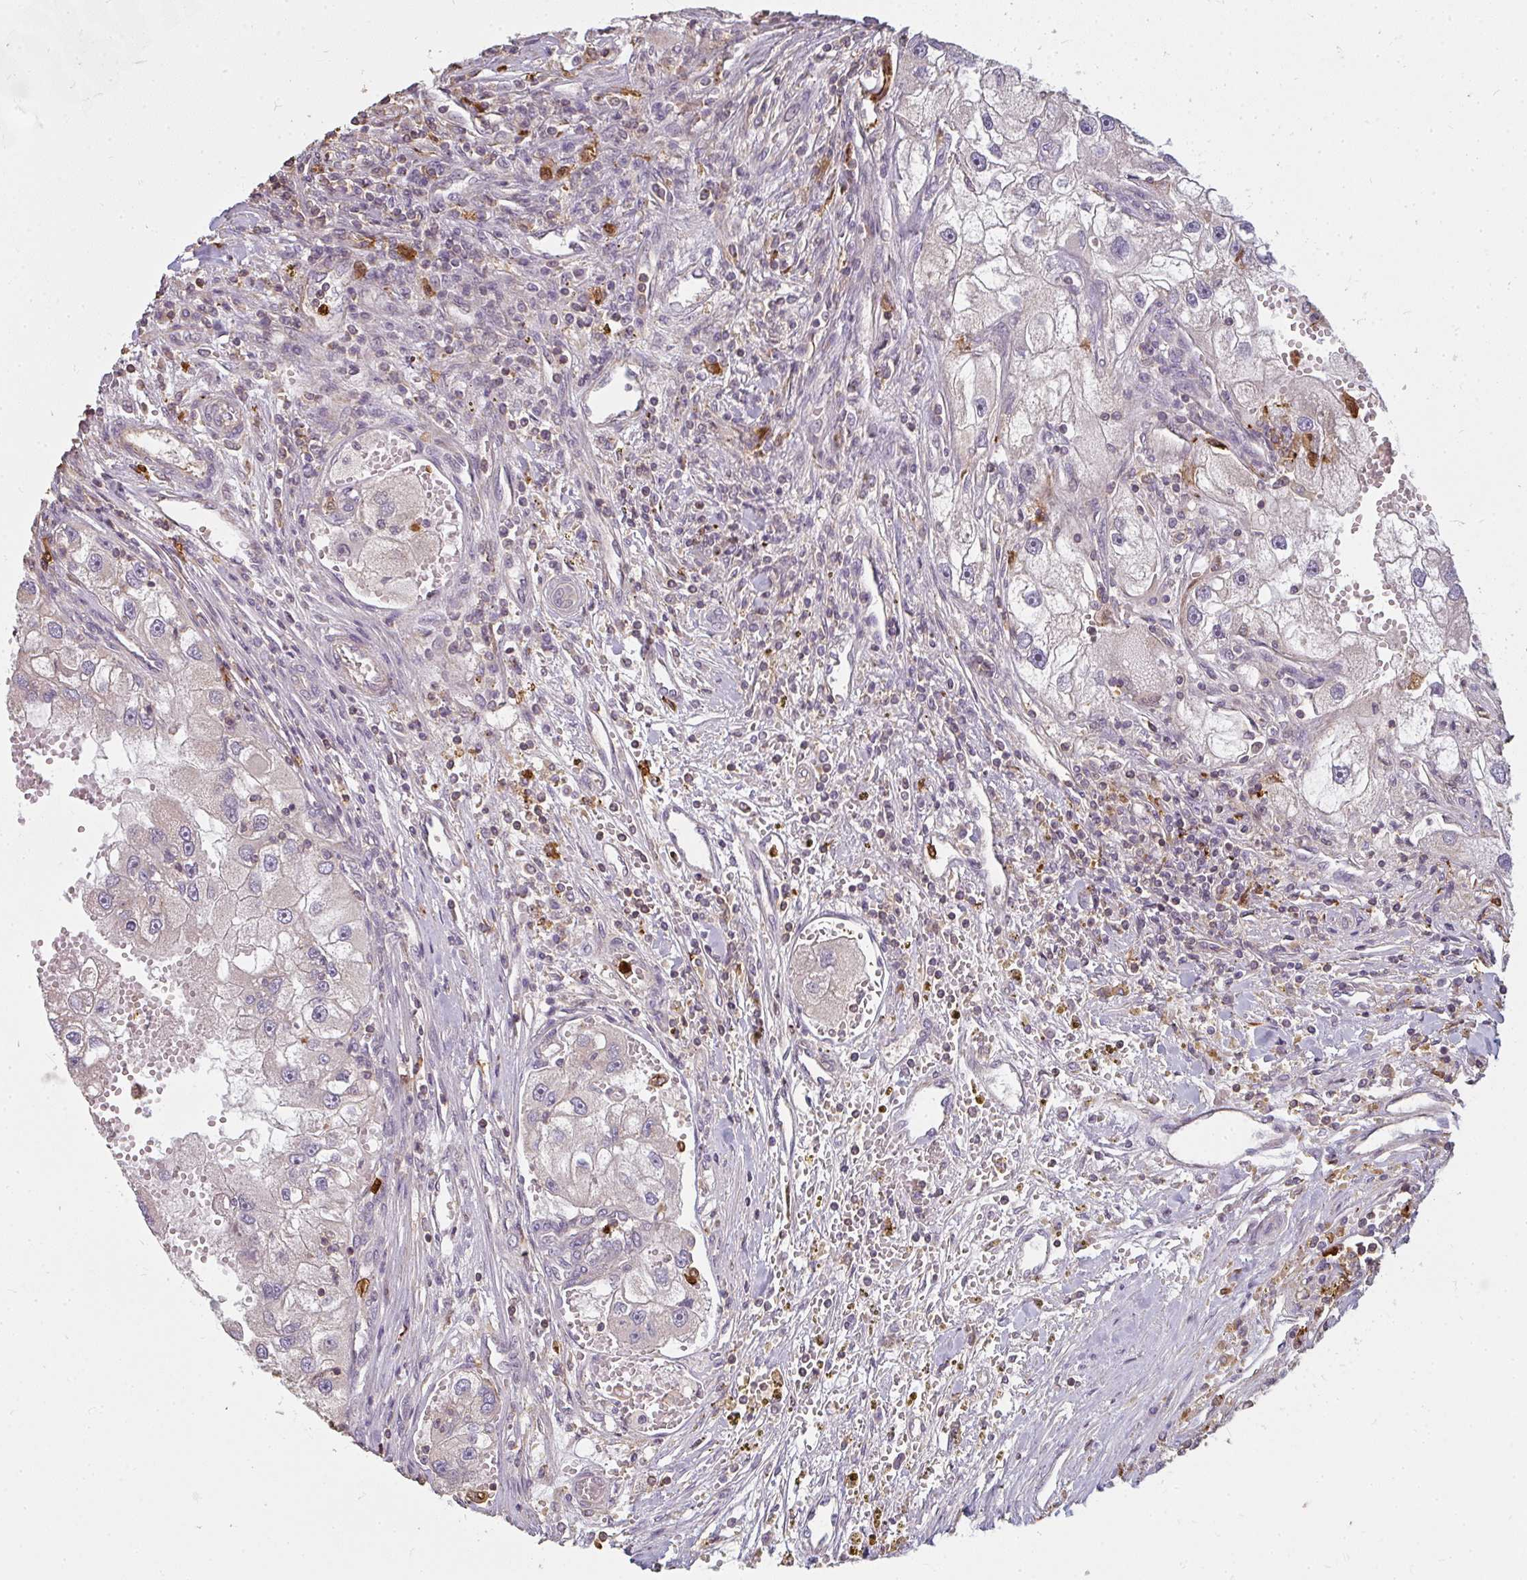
{"staining": {"intensity": "negative", "quantity": "none", "location": "none"}, "tissue": "renal cancer", "cell_type": "Tumor cells", "image_type": "cancer", "snomed": [{"axis": "morphology", "description": "Adenocarcinoma, NOS"}, {"axis": "topography", "description": "Kidney"}], "caption": "Immunohistochemical staining of human renal cancer demonstrates no significant positivity in tumor cells.", "gene": "CNTRL", "patient": {"sex": "male", "age": 63}}